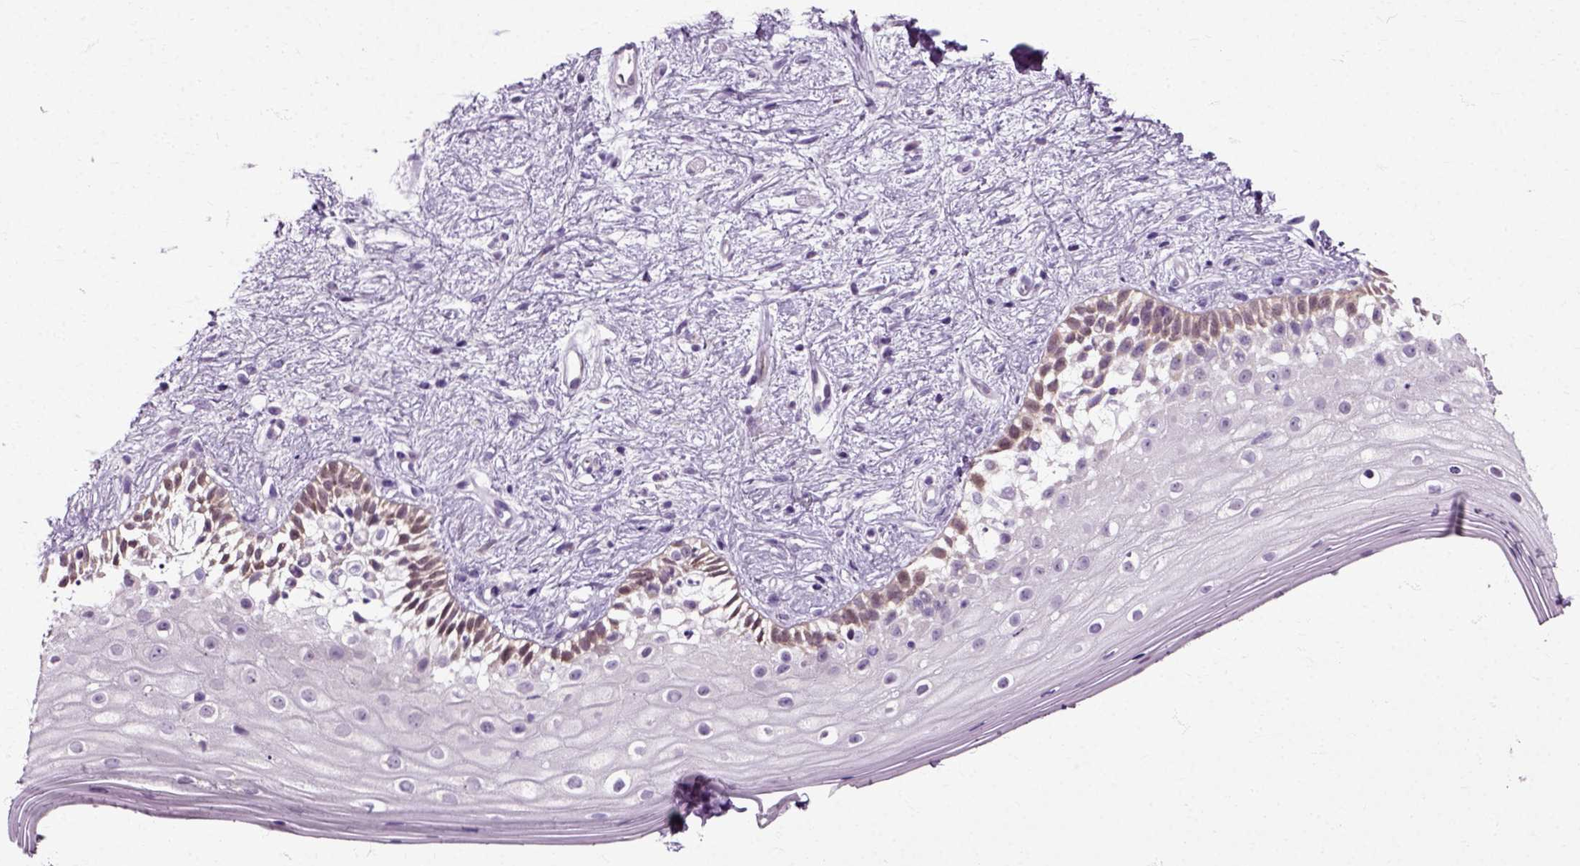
{"staining": {"intensity": "moderate", "quantity": "<25%", "location": "nuclear"}, "tissue": "vagina", "cell_type": "Squamous epithelial cells", "image_type": "normal", "snomed": [{"axis": "morphology", "description": "Normal tissue, NOS"}, {"axis": "topography", "description": "Vagina"}], "caption": "IHC image of normal vagina stained for a protein (brown), which shows low levels of moderate nuclear expression in about <25% of squamous epithelial cells.", "gene": "HSPA2", "patient": {"sex": "female", "age": 47}}